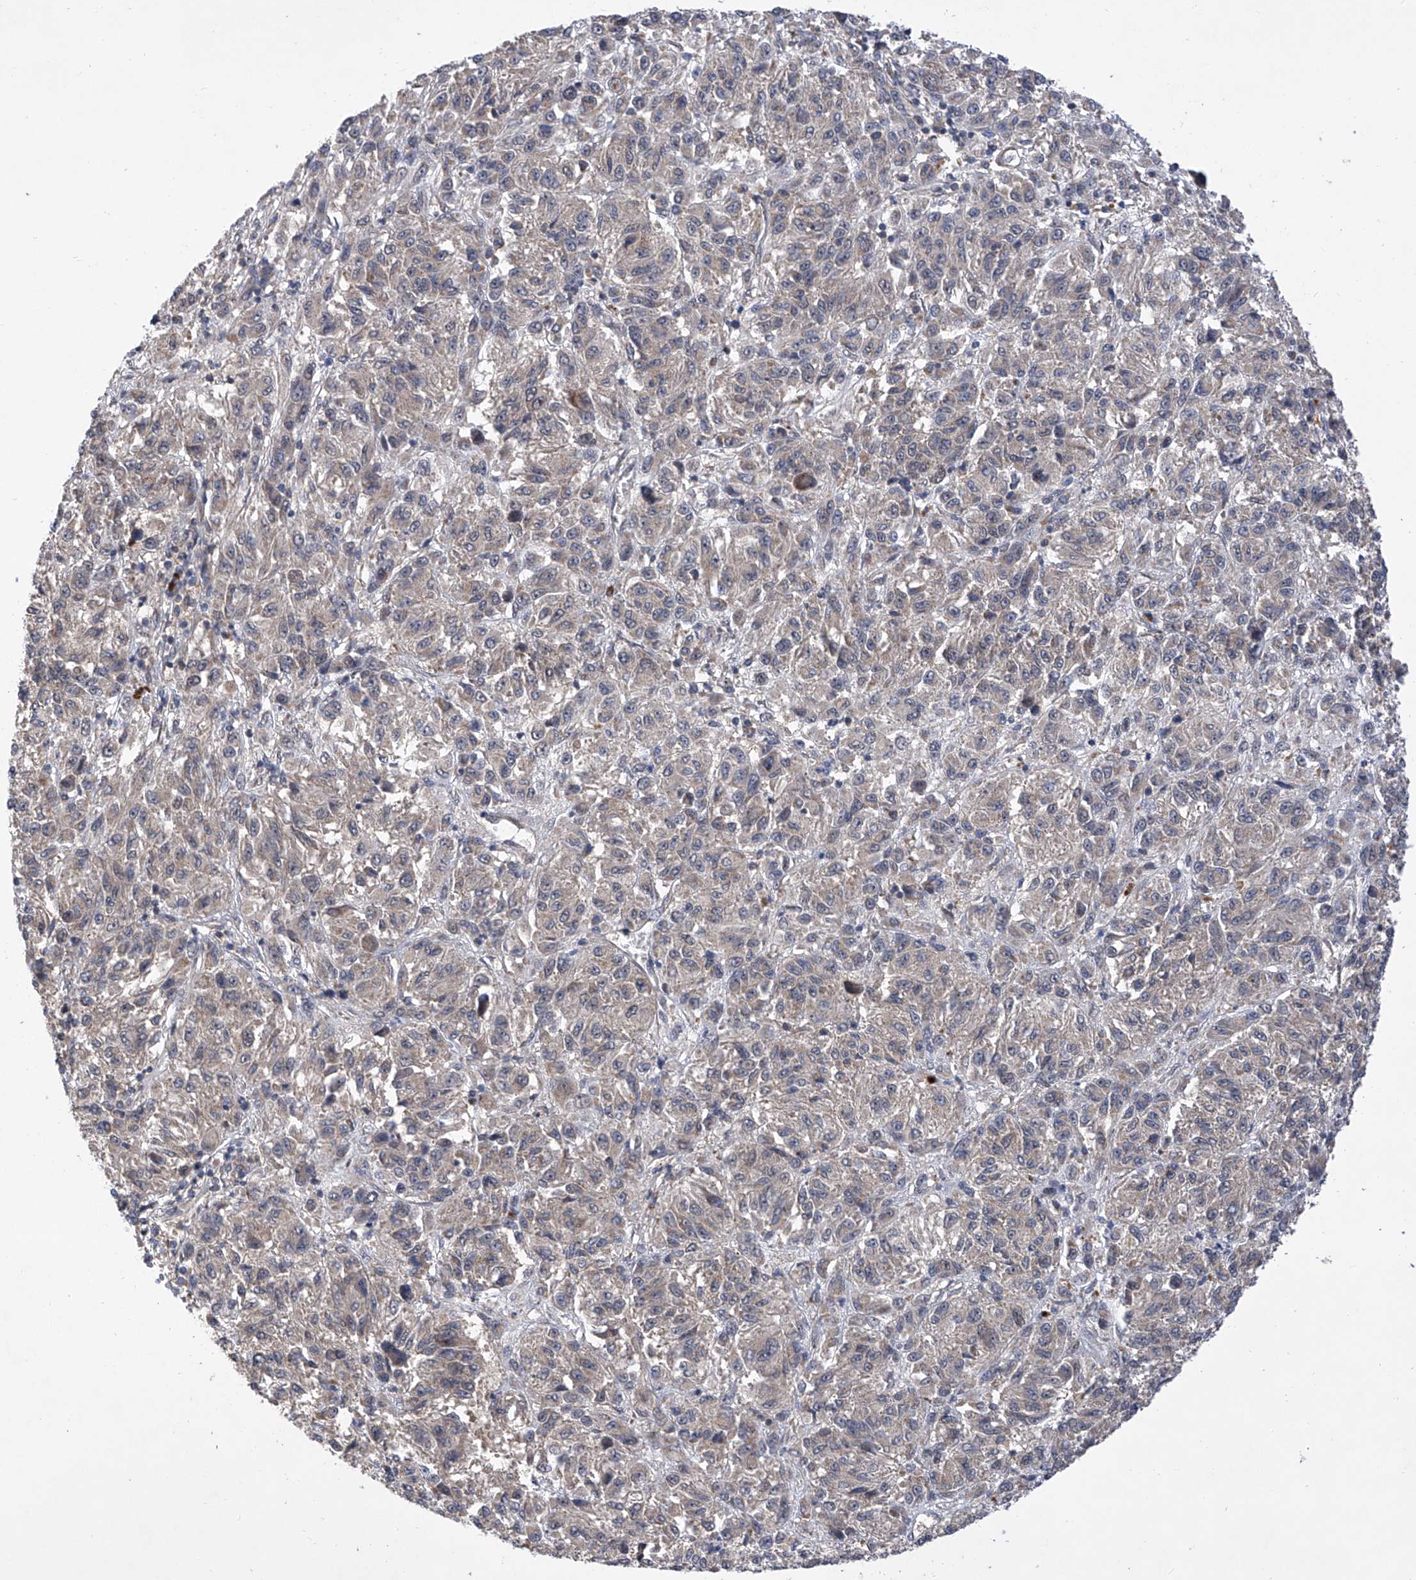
{"staining": {"intensity": "negative", "quantity": "none", "location": "none"}, "tissue": "melanoma", "cell_type": "Tumor cells", "image_type": "cancer", "snomed": [{"axis": "morphology", "description": "Malignant melanoma, Metastatic site"}, {"axis": "topography", "description": "Lung"}], "caption": "Image shows no protein staining in tumor cells of melanoma tissue.", "gene": "USP45", "patient": {"sex": "male", "age": 64}}